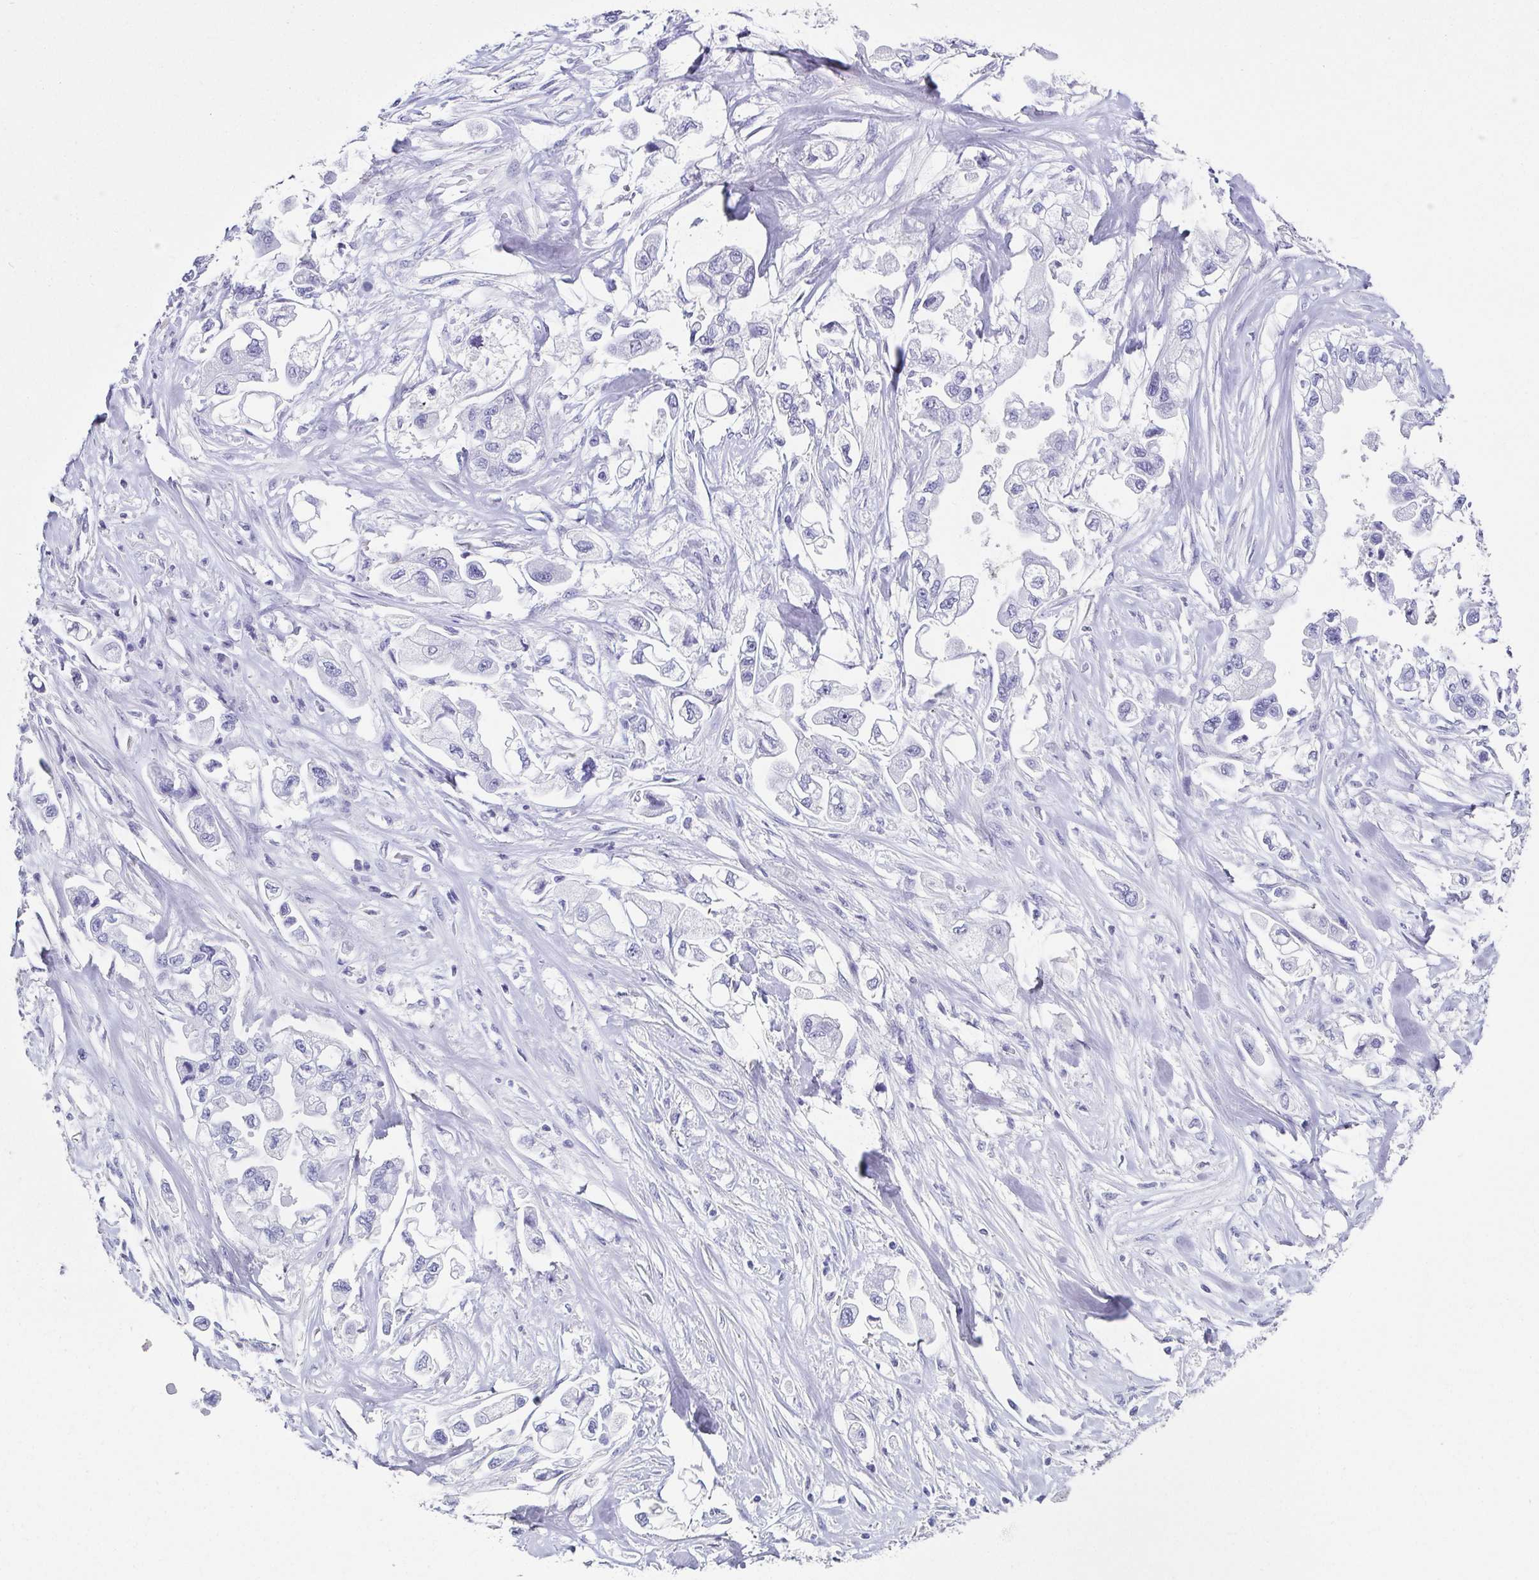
{"staining": {"intensity": "negative", "quantity": "none", "location": "none"}, "tissue": "stomach cancer", "cell_type": "Tumor cells", "image_type": "cancer", "snomed": [{"axis": "morphology", "description": "Adenocarcinoma, NOS"}, {"axis": "topography", "description": "Stomach"}], "caption": "Stomach adenocarcinoma stained for a protein using immunohistochemistry displays no positivity tumor cells.", "gene": "TNNT2", "patient": {"sex": "male", "age": 62}}